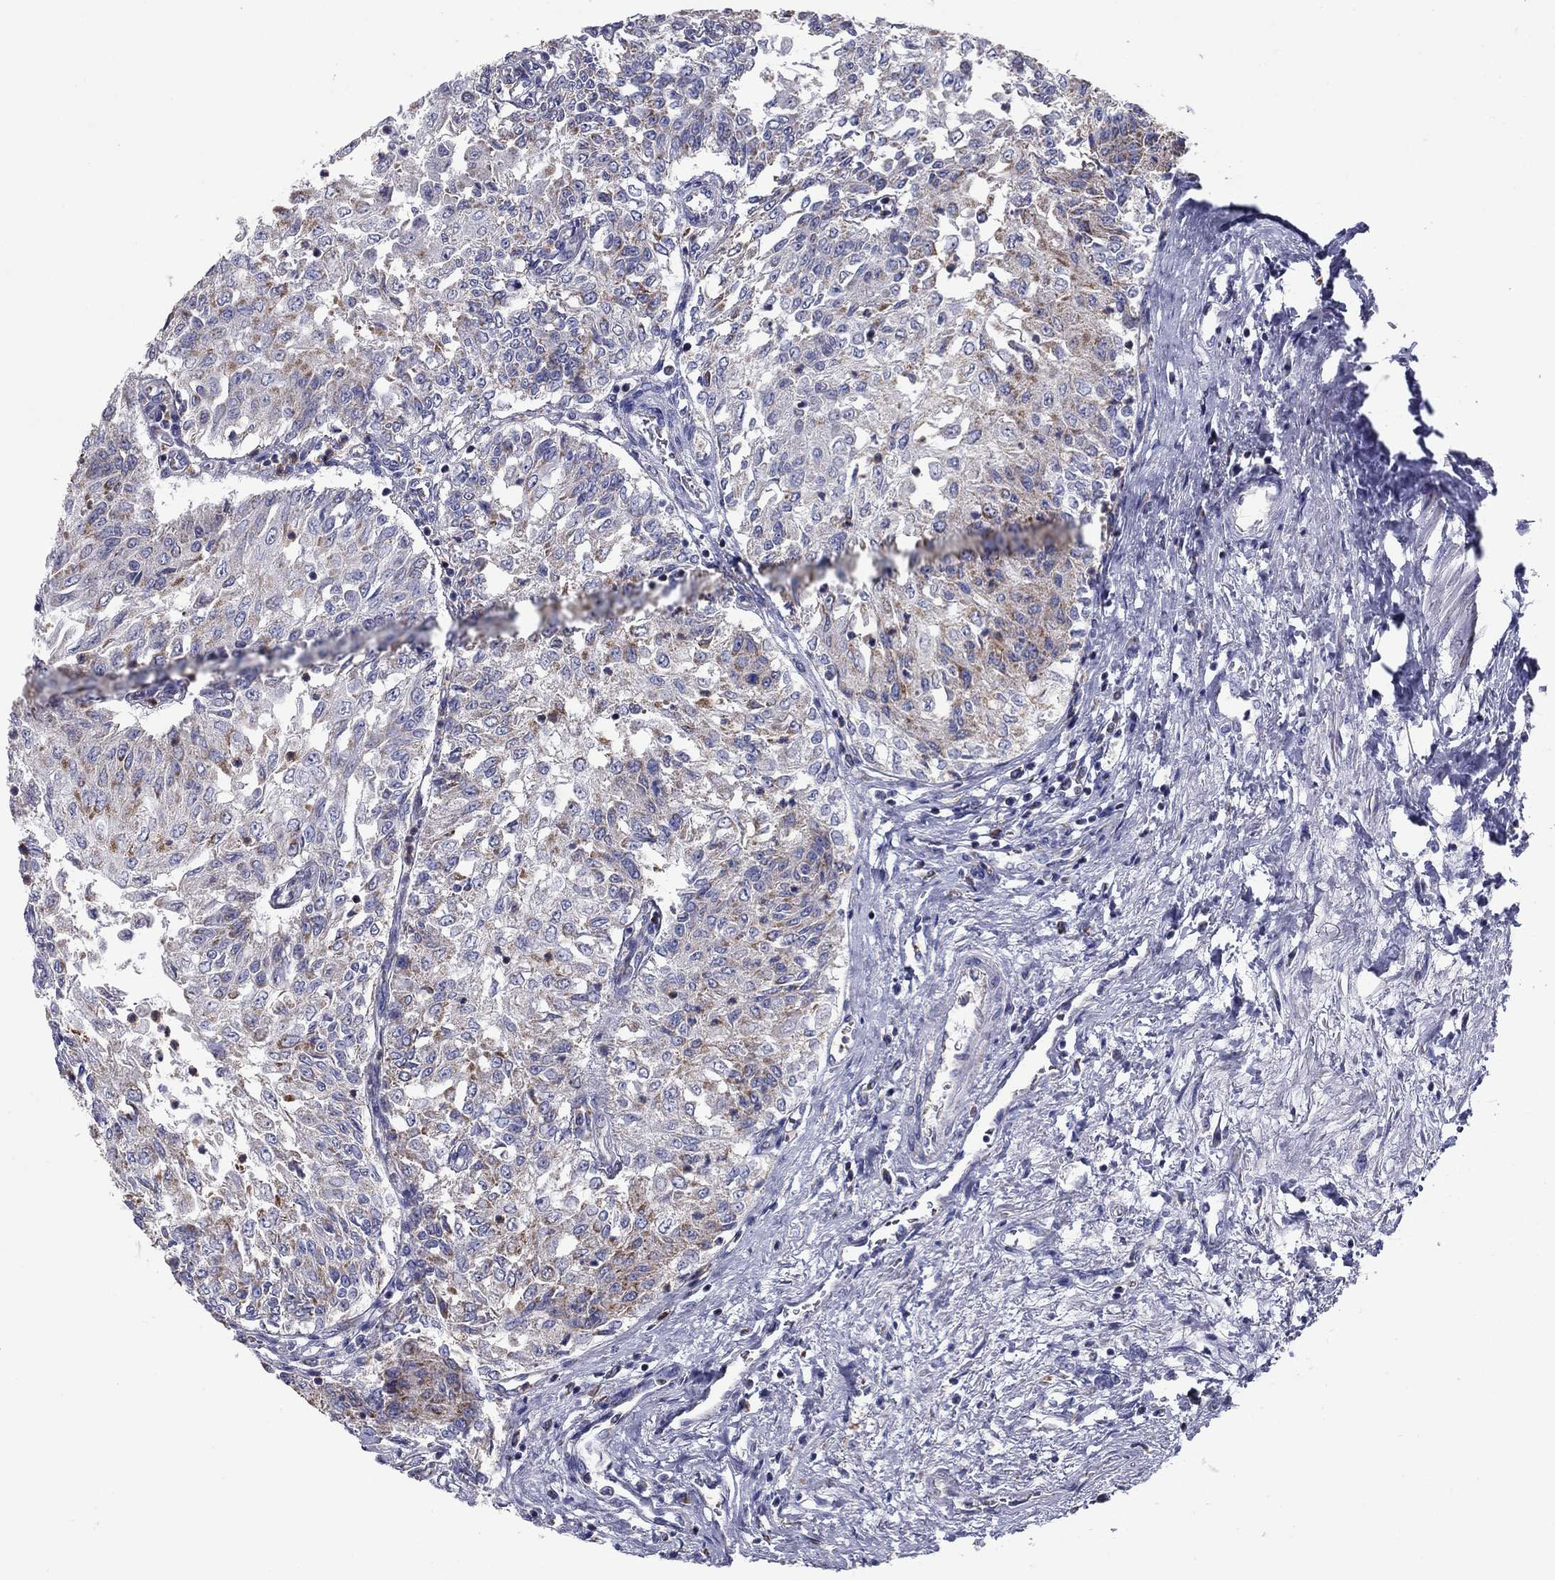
{"staining": {"intensity": "moderate", "quantity": "25%-75%", "location": "cytoplasmic/membranous"}, "tissue": "urothelial cancer", "cell_type": "Tumor cells", "image_type": "cancer", "snomed": [{"axis": "morphology", "description": "Urothelial carcinoma, Low grade"}, {"axis": "topography", "description": "Urinary bladder"}], "caption": "Human urothelial cancer stained for a protein (brown) reveals moderate cytoplasmic/membranous positive expression in about 25%-75% of tumor cells.", "gene": "NDUFA4L2", "patient": {"sex": "male", "age": 78}}